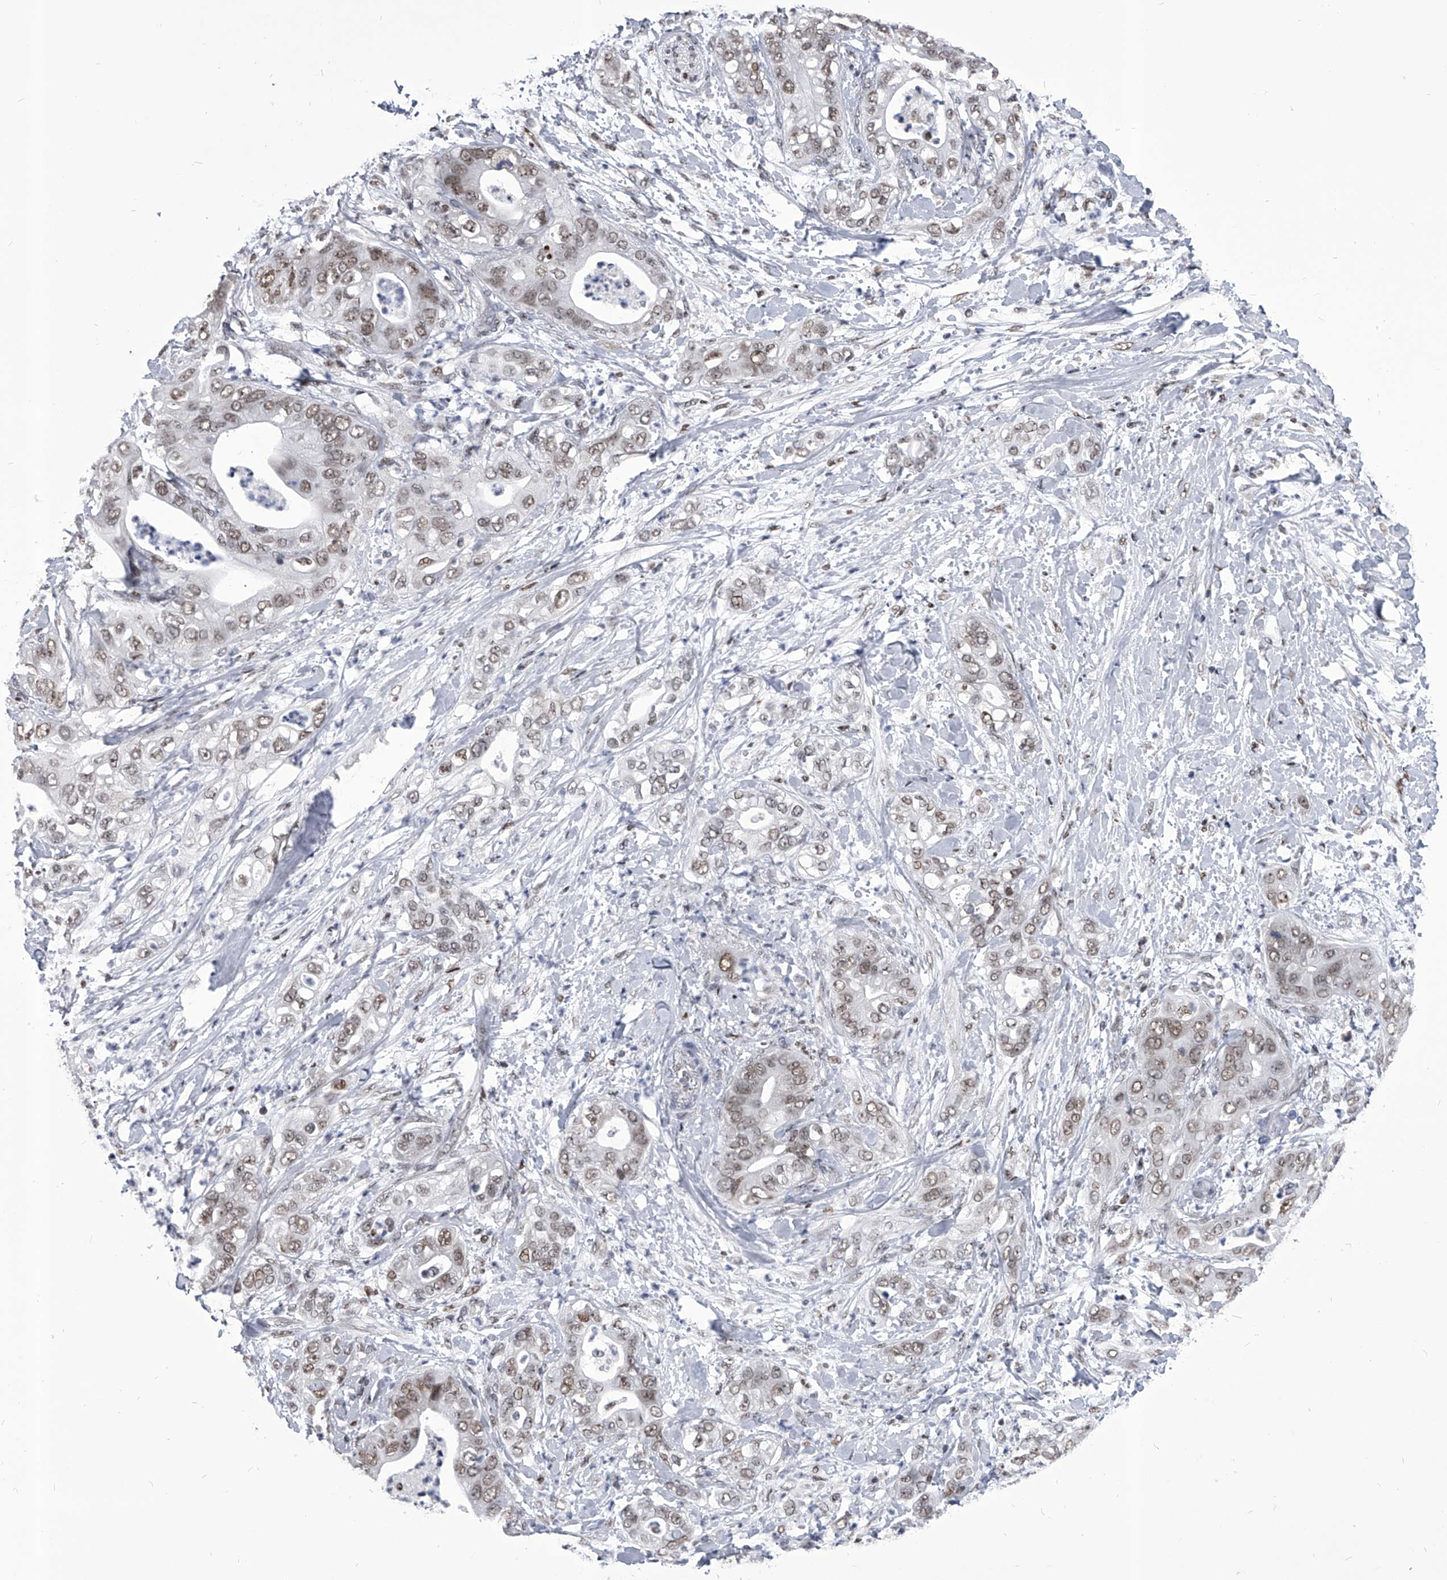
{"staining": {"intensity": "weak", "quantity": ">75%", "location": "nuclear"}, "tissue": "pancreatic cancer", "cell_type": "Tumor cells", "image_type": "cancer", "snomed": [{"axis": "morphology", "description": "Adenocarcinoma, NOS"}, {"axis": "topography", "description": "Pancreas"}], "caption": "A high-resolution image shows IHC staining of adenocarcinoma (pancreatic), which demonstrates weak nuclear staining in approximately >75% of tumor cells.", "gene": "CMTR1", "patient": {"sex": "female", "age": 78}}